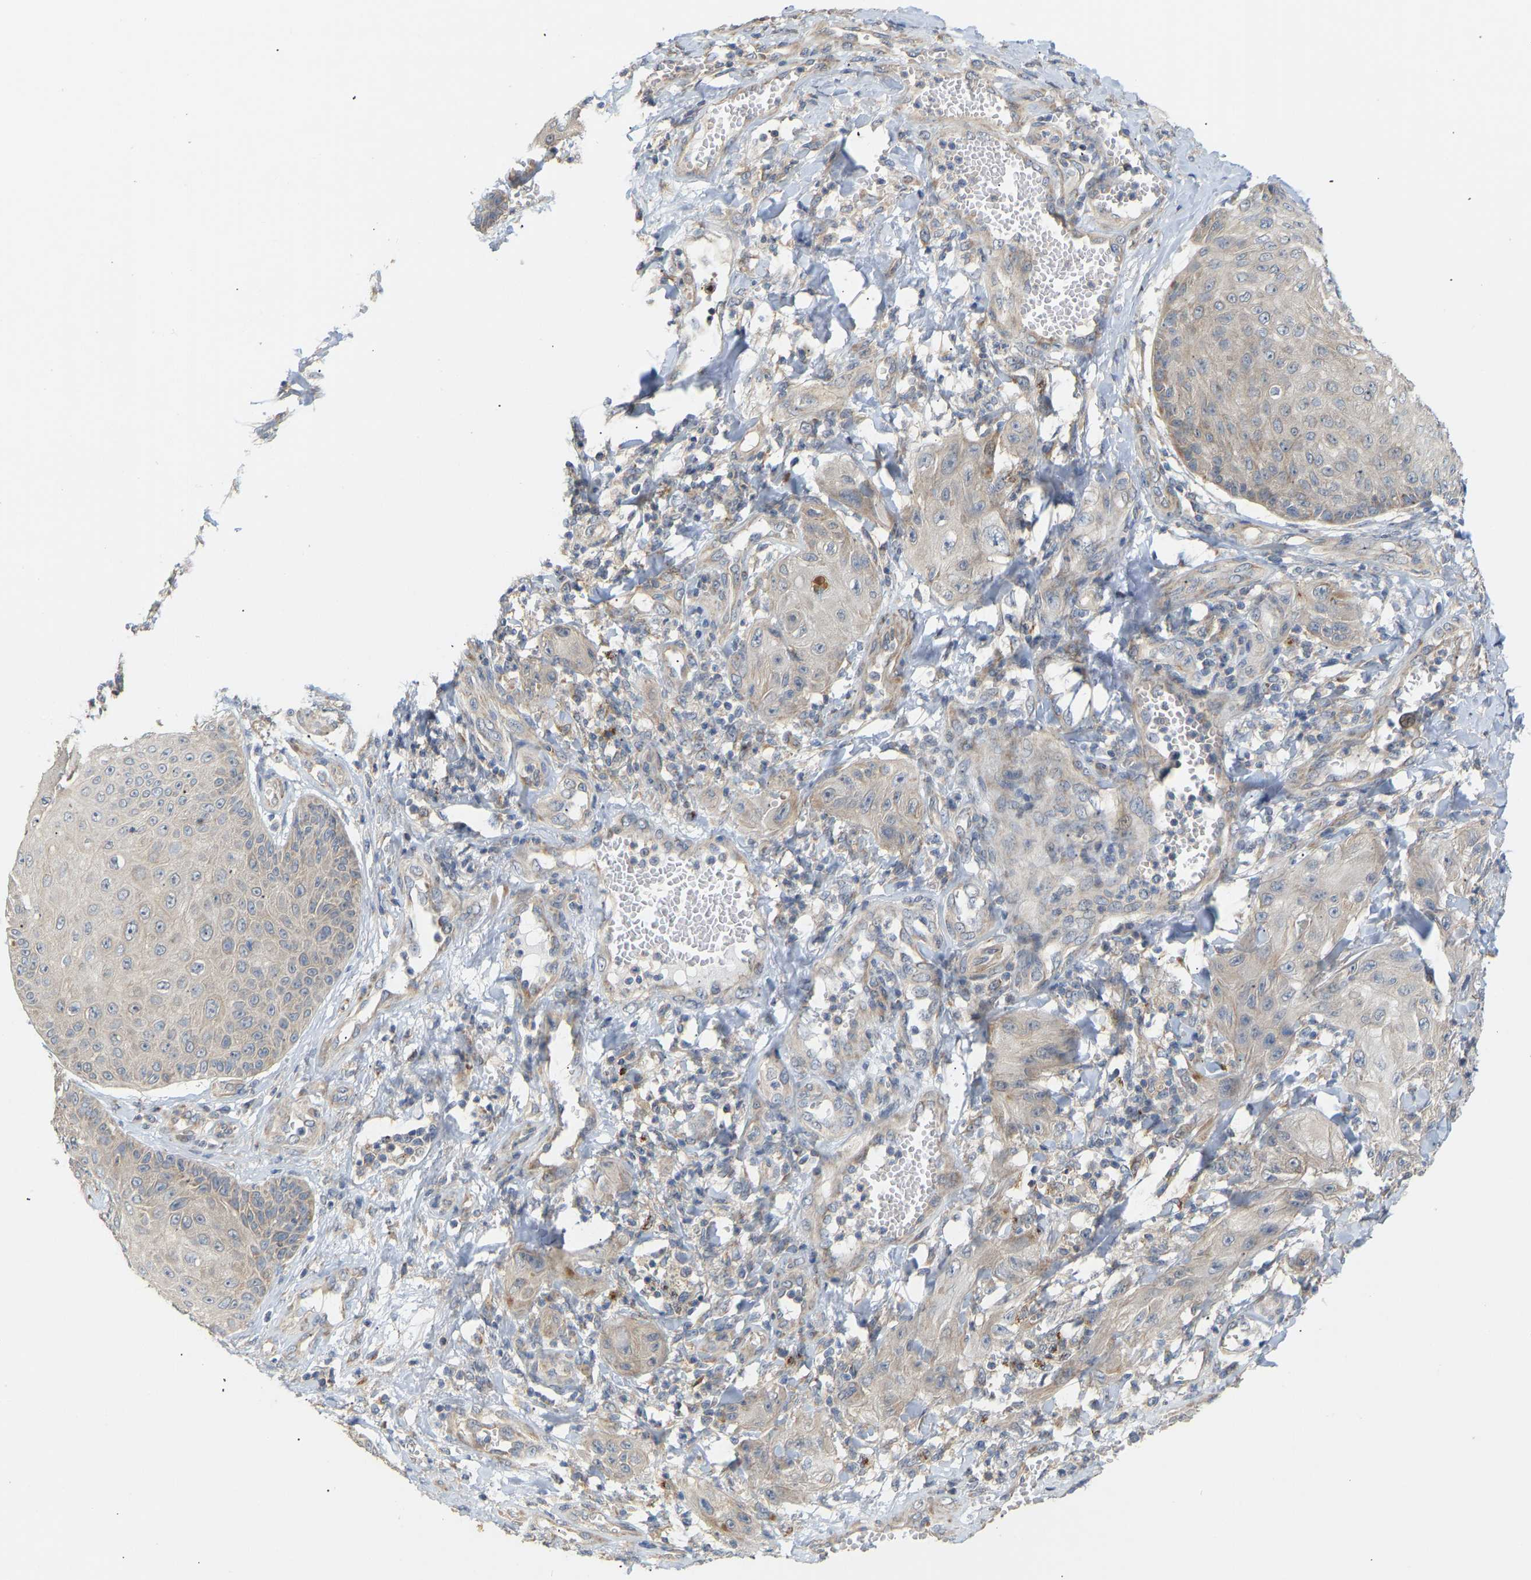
{"staining": {"intensity": "weak", "quantity": "<25%", "location": "cytoplasmic/membranous"}, "tissue": "skin cancer", "cell_type": "Tumor cells", "image_type": "cancer", "snomed": [{"axis": "morphology", "description": "Squamous cell carcinoma, NOS"}, {"axis": "topography", "description": "Skin"}], "caption": "DAB (3,3'-diaminobenzidine) immunohistochemical staining of human skin squamous cell carcinoma displays no significant staining in tumor cells. Nuclei are stained in blue.", "gene": "HACD2", "patient": {"sex": "male", "age": 74}}